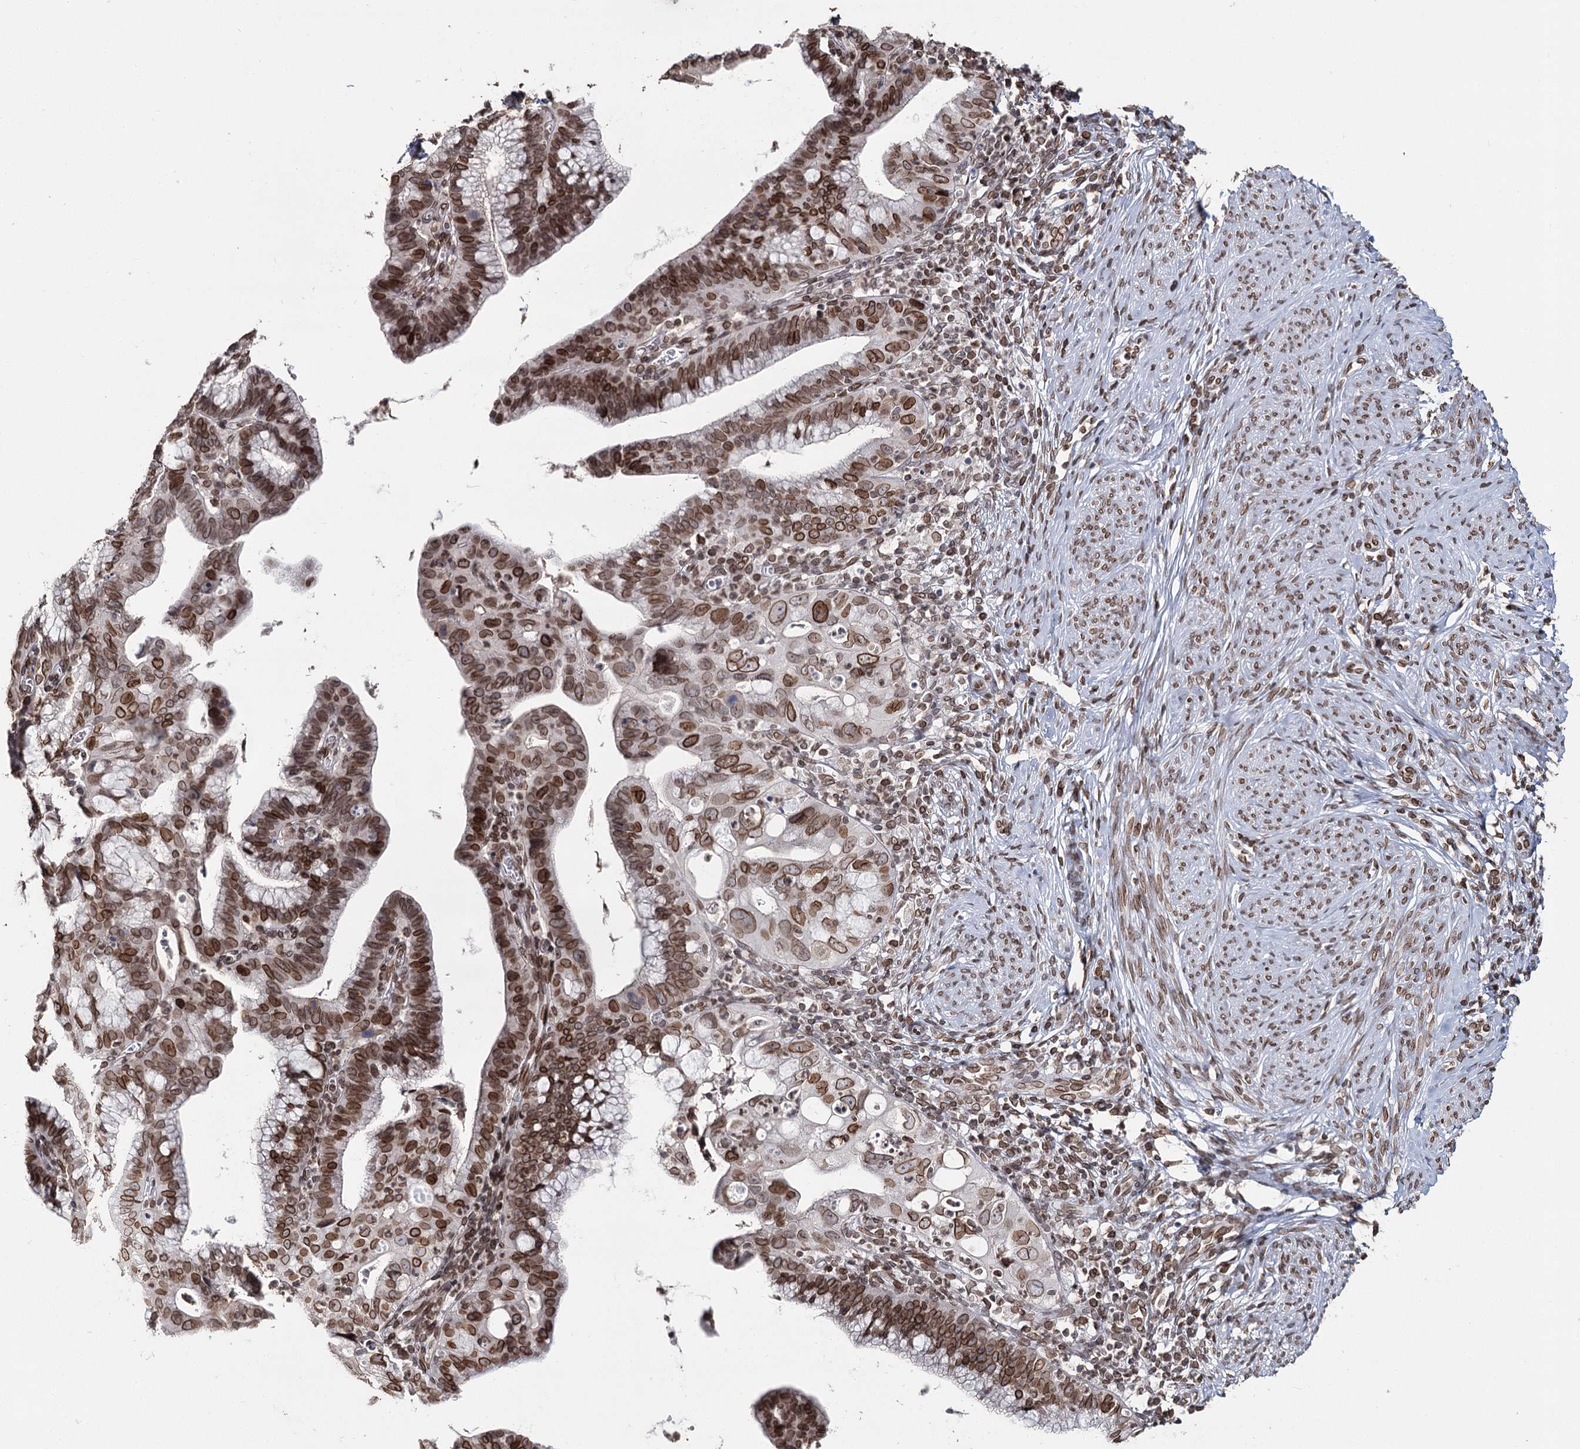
{"staining": {"intensity": "strong", "quantity": ">75%", "location": "cytoplasmic/membranous,nuclear"}, "tissue": "cervical cancer", "cell_type": "Tumor cells", "image_type": "cancer", "snomed": [{"axis": "morphology", "description": "Adenocarcinoma, NOS"}, {"axis": "topography", "description": "Cervix"}], "caption": "Protein staining shows strong cytoplasmic/membranous and nuclear positivity in approximately >75% of tumor cells in cervical cancer (adenocarcinoma).", "gene": "KIAA0930", "patient": {"sex": "female", "age": 36}}